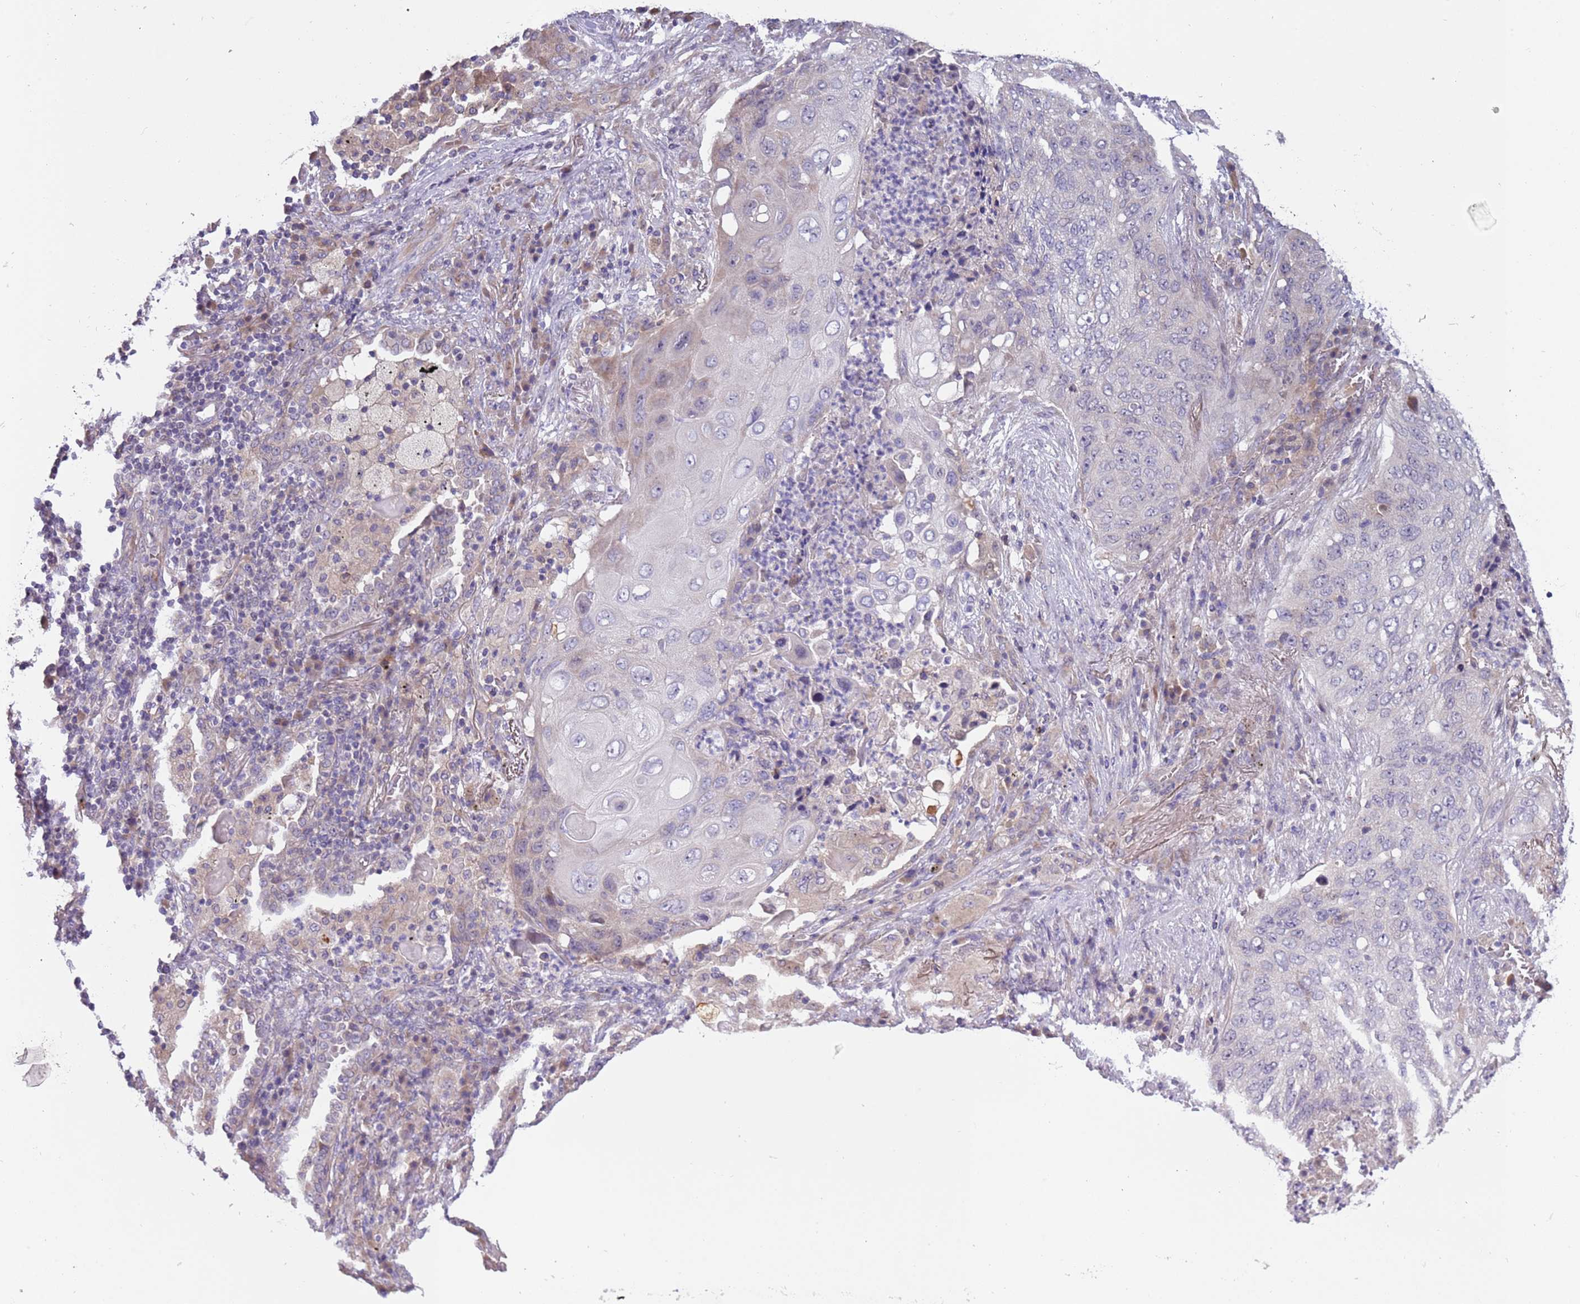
{"staining": {"intensity": "negative", "quantity": "none", "location": "none"}, "tissue": "lung cancer", "cell_type": "Tumor cells", "image_type": "cancer", "snomed": [{"axis": "morphology", "description": "Squamous cell carcinoma, NOS"}, {"axis": "topography", "description": "Lung"}], "caption": "The image reveals no significant expression in tumor cells of squamous cell carcinoma (lung).", "gene": "CABYR", "patient": {"sex": "female", "age": 63}}